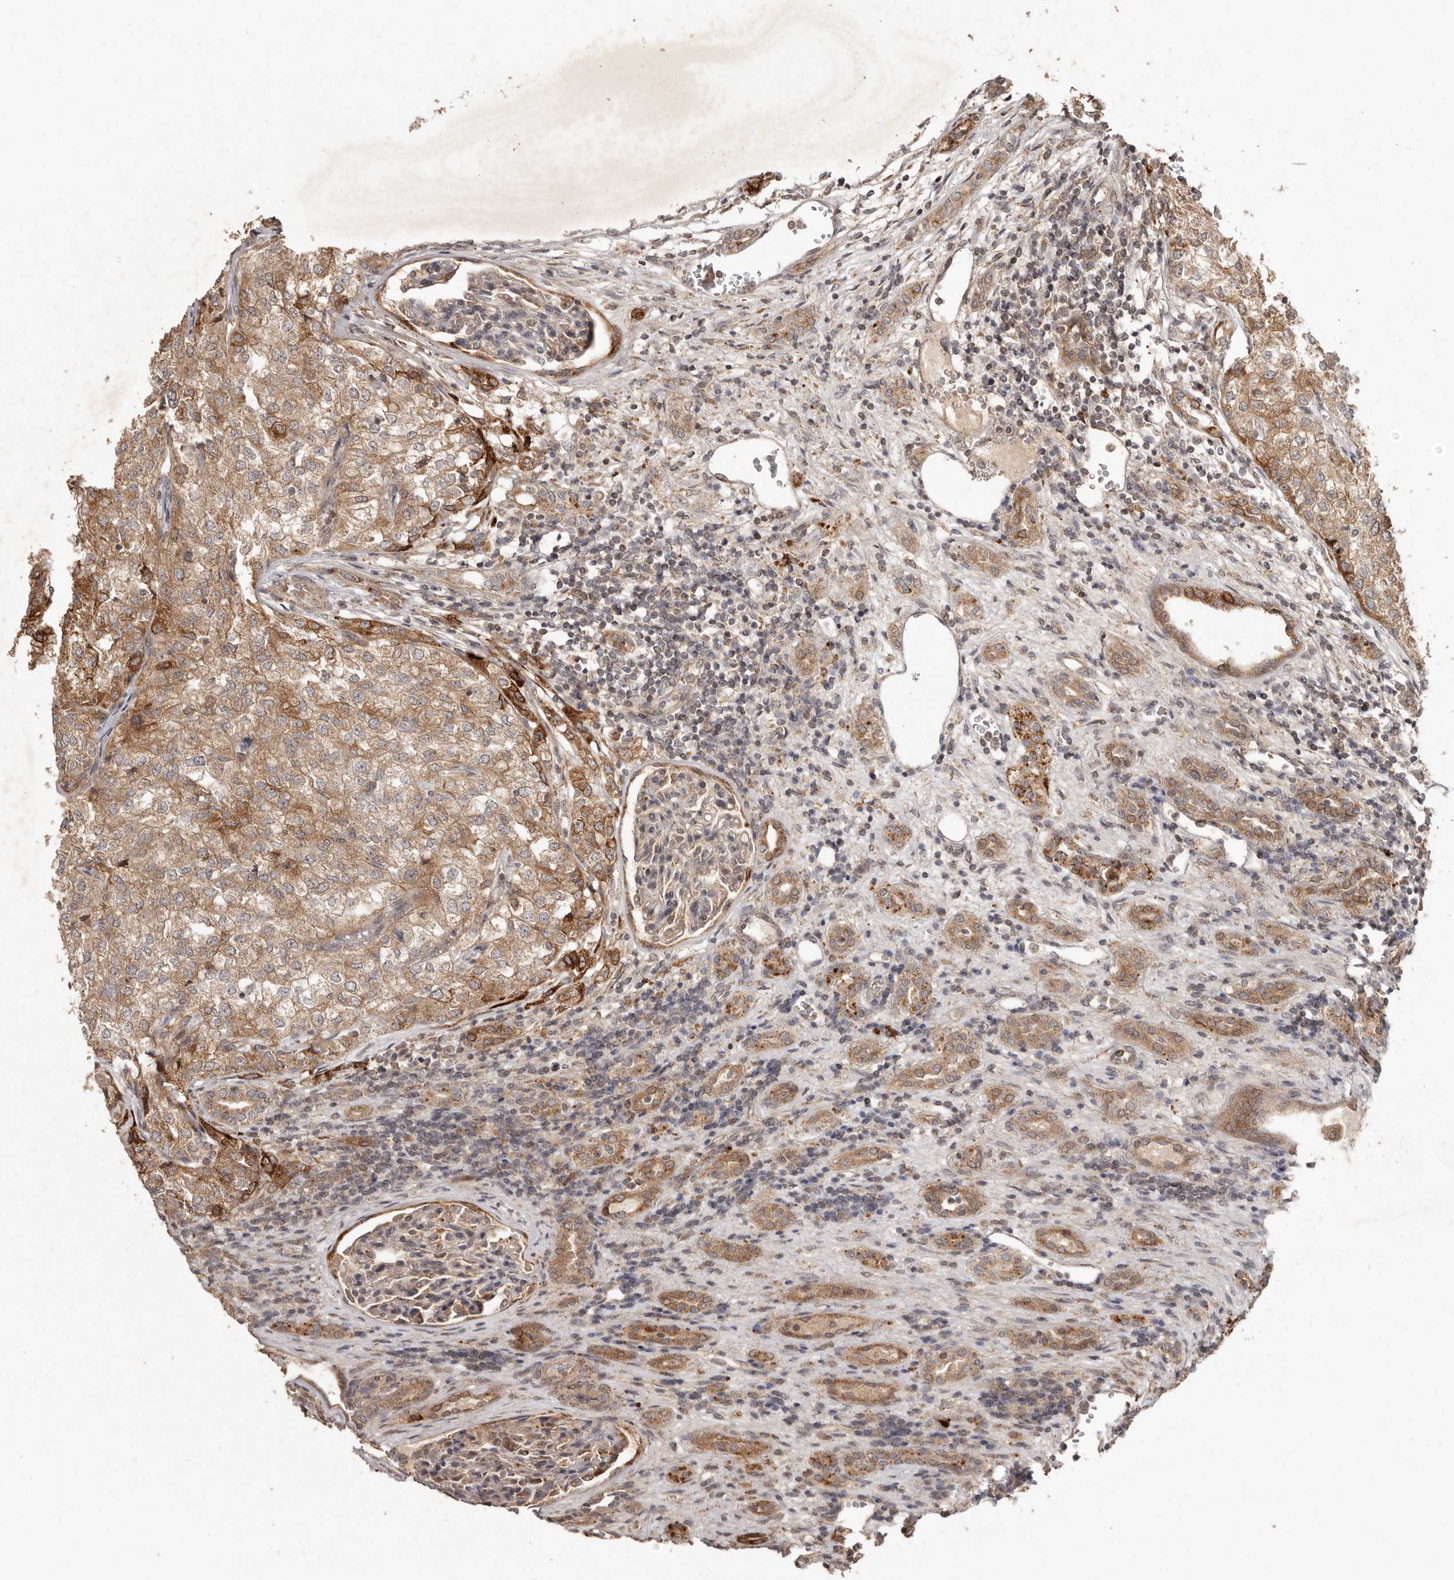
{"staining": {"intensity": "moderate", "quantity": ">75%", "location": "cytoplasmic/membranous"}, "tissue": "renal cancer", "cell_type": "Tumor cells", "image_type": "cancer", "snomed": [{"axis": "morphology", "description": "Adenocarcinoma, NOS"}, {"axis": "topography", "description": "Kidney"}], "caption": "High-power microscopy captured an immunohistochemistry (IHC) photomicrograph of renal adenocarcinoma, revealing moderate cytoplasmic/membranous staining in about >75% of tumor cells.", "gene": "PLOD2", "patient": {"sex": "female", "age": 54}}